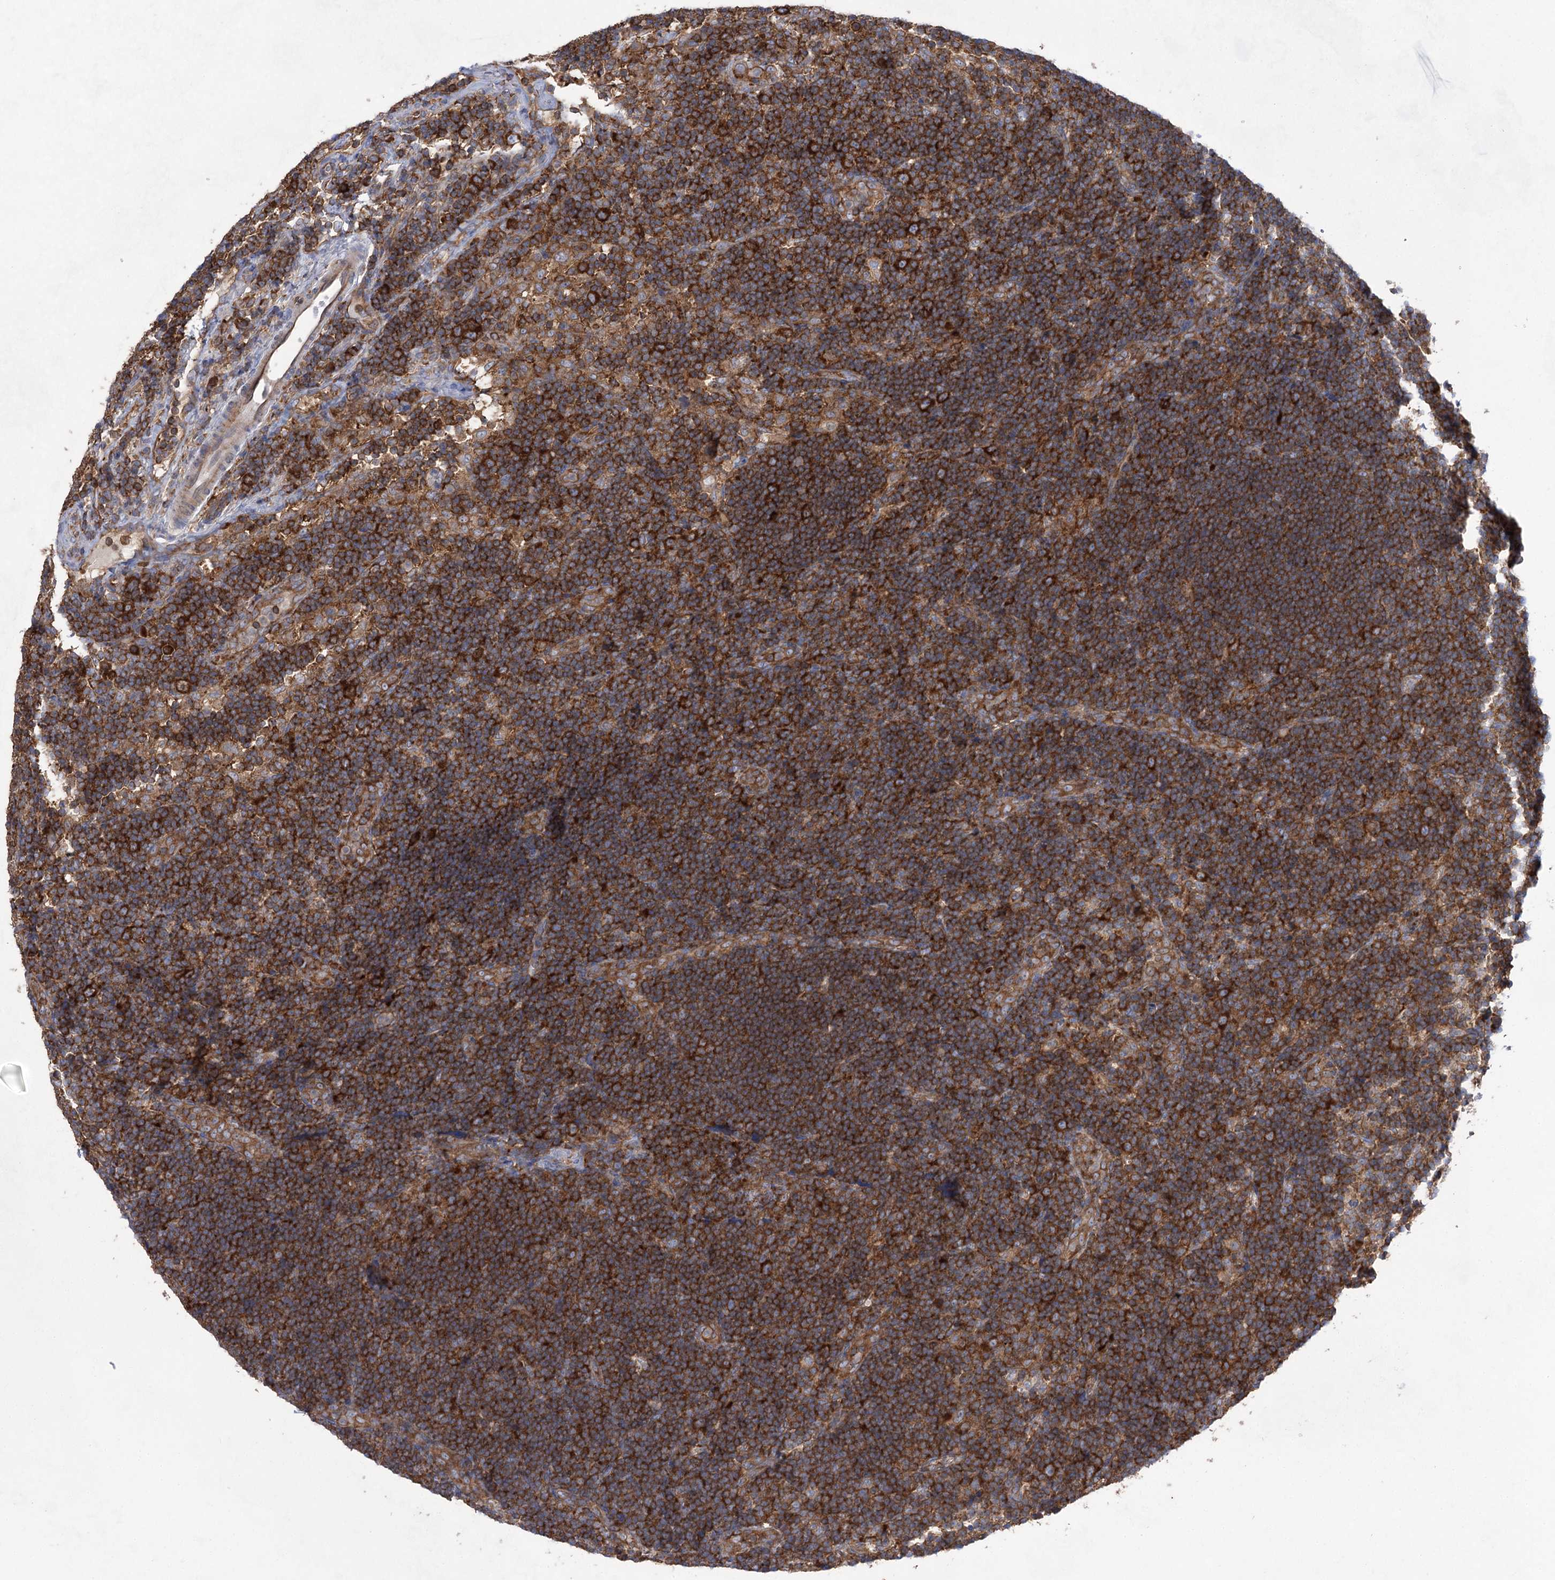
{"staining": {"intensity": "strong", "quantity": ">75%", "location": "cytoplasmic/membranous"}, "tissue": "lymph node", "cell_type": "Germinal center cells", "image_type": "normal", "snomed": [{"axis": "morphology", "description": "Normal tissue, NOS"}, {"axis": "topography", "description": "Lymph node"}], "caption": "Immunohistochemistry staining of normal lymph node, which demonstrates high levels of strong cytoplasmic/membranous staining in about >75% of germinal center cells indicating strong cytoplasmic/membranous protein expression. The staining was performed using DAB (3,3'-diaminobenzidine) (brown) for protein detection and nuclei were counterstained in hematoxylin (blue).", "gene": "EIF3A", "patient": {"sex": "female", "age": 22}}